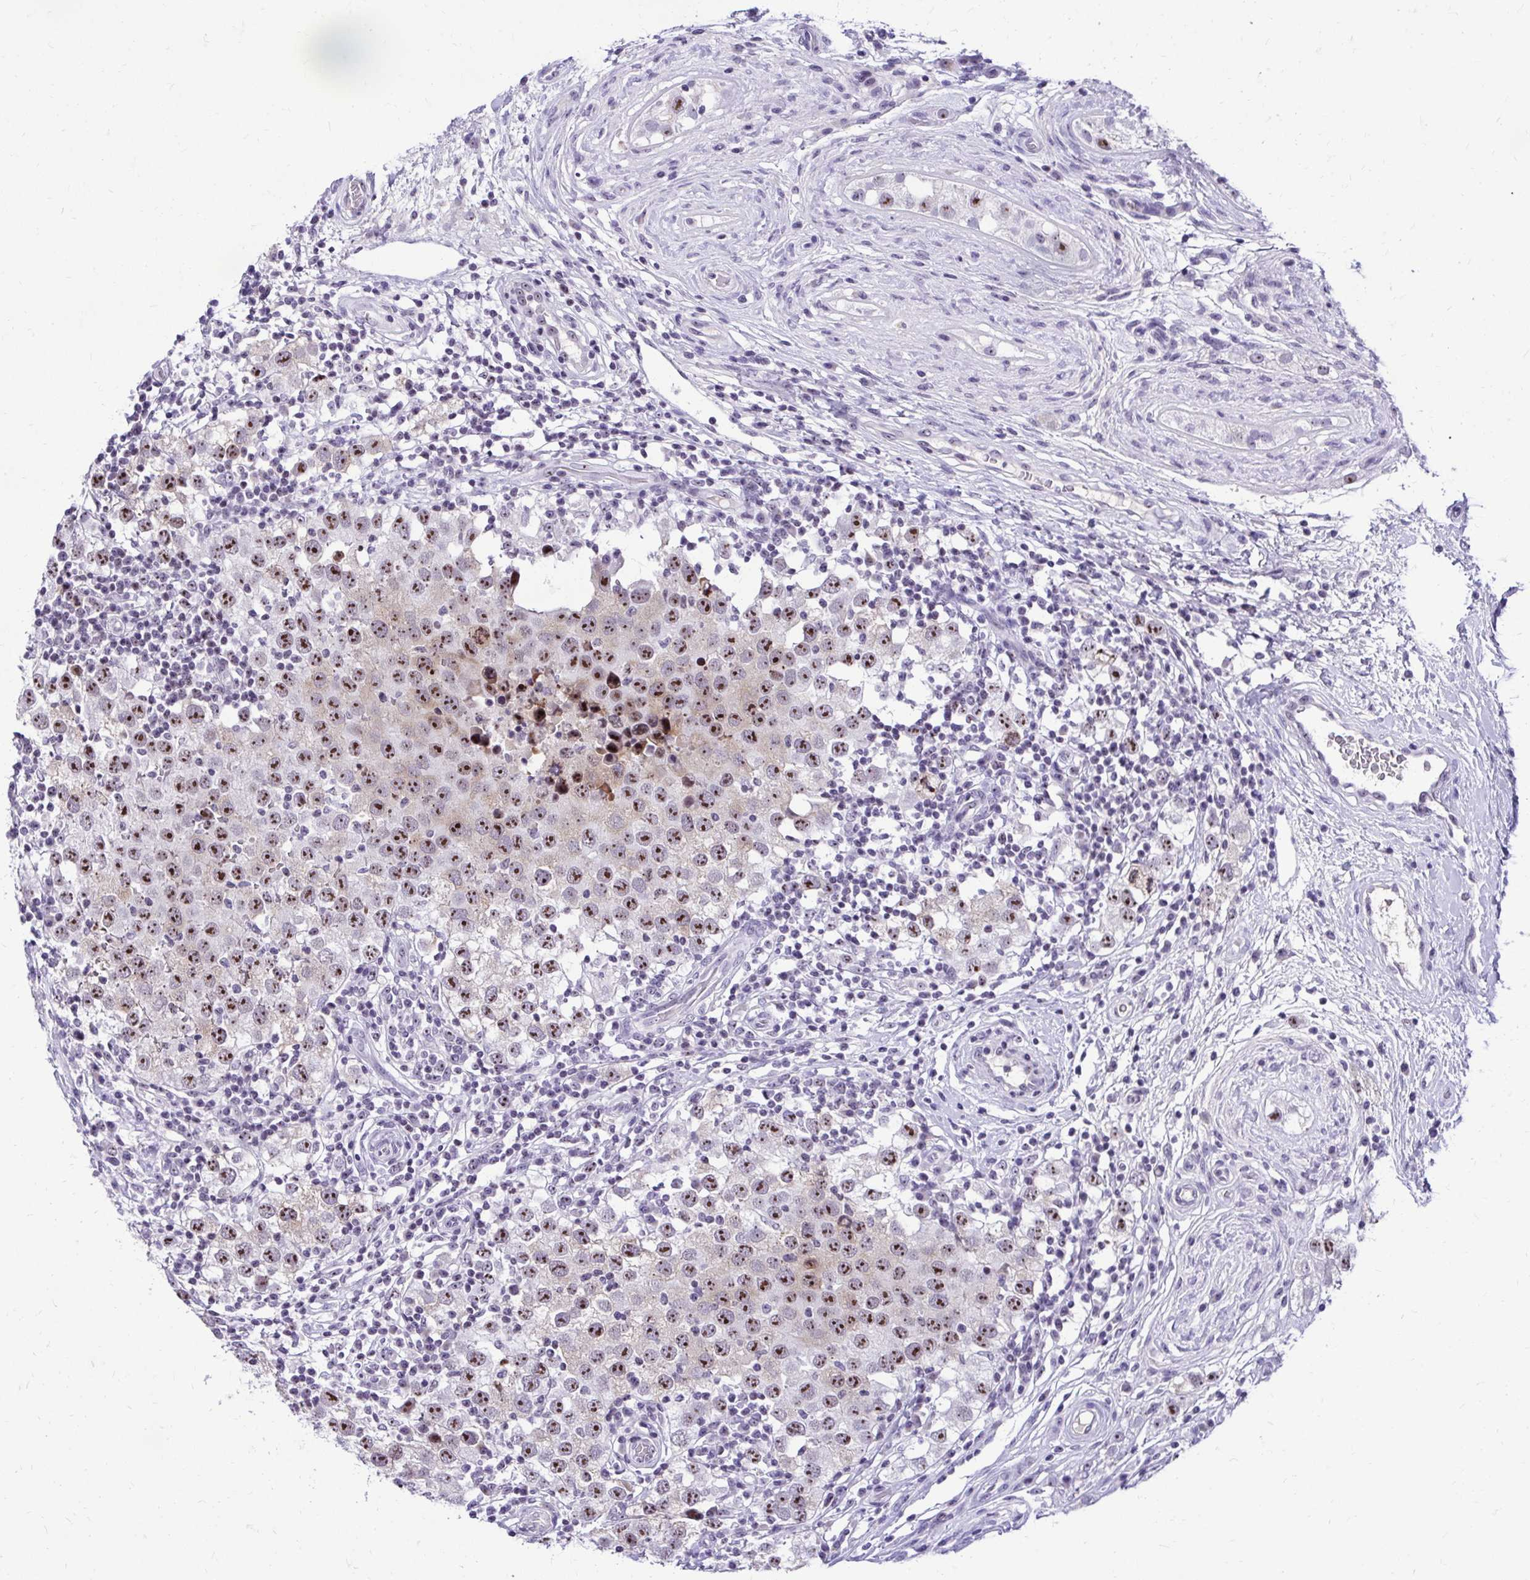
{"staining": {"intensity": "strong", "quantity": ">75%", "location": "nuclear"}, "tissue": "testis cancer", "cell_type": "Tumor cells", "image_type": "cancer", "snomed": [{"axis": "morphology", "description": "Seminoma, NOS"}, {"axis": "topography", "description": "Testis"}], "caption": "Human testis cancer (seminoma) stained for a protein (brown) shows strong nuclear positive staining in about >75% of tumor cells.", "gene": "NIFK", "patient": {"sex": "male", "age": 34}}